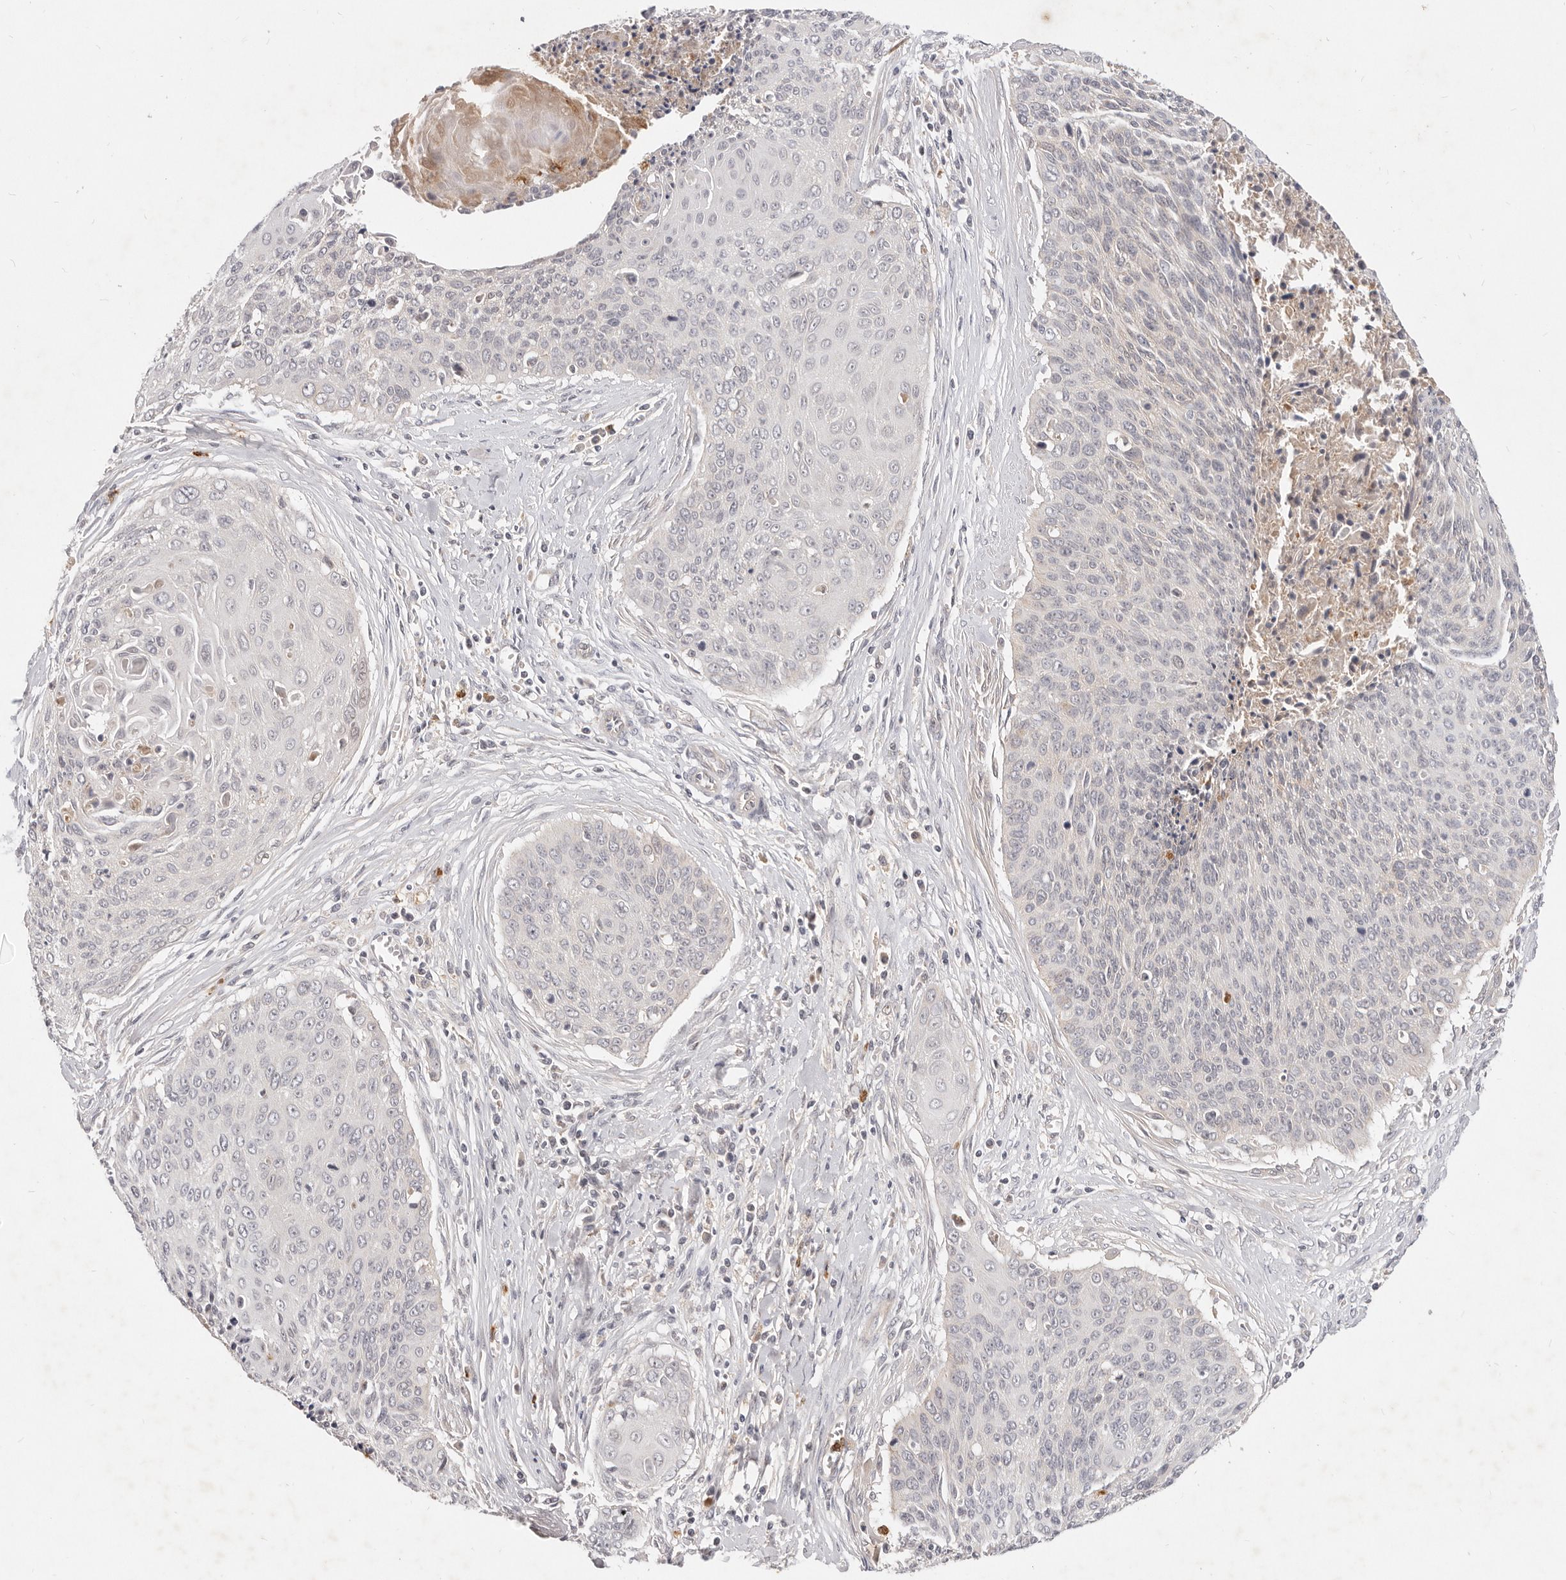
{"staining": {"intensity": "weak", "quantity": "25%-75%", "location": "cytoplasmic/membranous,nuclear"}, "tissue": "cervical cancer", "cell_type": "Tumor cells", "image_type": "cancer", "snomed": [{"axis": "morphology", "description": "Squamous cell carcinoma, NOS"}, {"axis": "topography", "description": "Cervix"}], "caption": "High-magnification brightfield microscopy of cervical cancer (squamous cell carcinoma) stained with DAB (brown) and counterstained with hematoxylin (blue). tumor cells exhibit weak cytoplasmic/membranous and nuclear expression is present in about25%-75% of cells. The staining is performed using DAB brown chromogen to label protein expression. The nuclei are counter-stained blue using hematoxylin.", "gene": "USP49", "patient": {"sex": "female", "age": 55}}